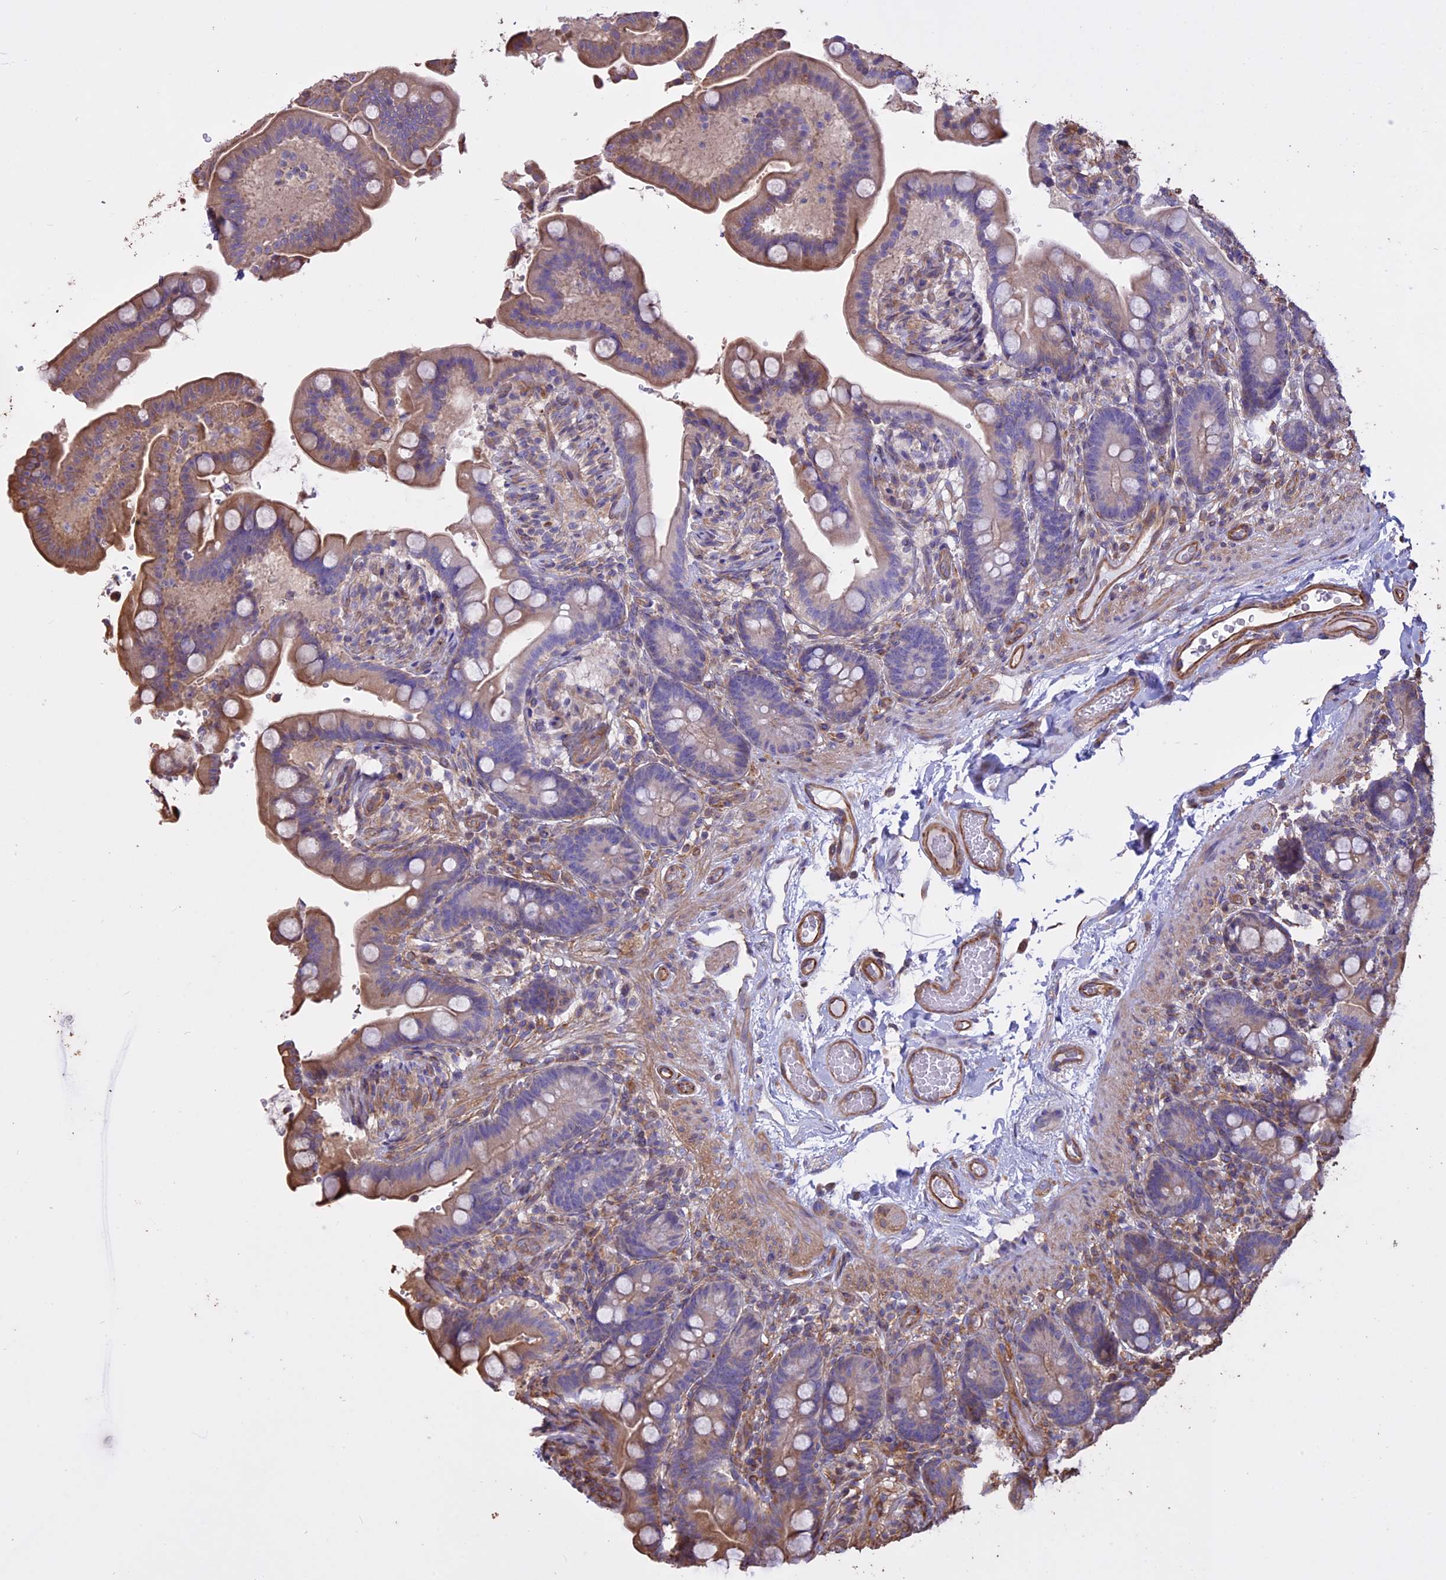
{"staining": {"intensity": "strong", "quantity": ">75%", "location": "cytoplasmic/membranous"}, "tissue": "colon", "cell_type": "Endothelial cells", "image_type": "normal", "snomed": [{"axis": "morphology", "description": "Normal tissue, NOS"}, {"axis": "topography", "description": "Smooth muscle"}, {"axis": "topography", "description": "Colon"}], "caption": "Strong cytoplasmic/membranous protein staining is appreciated in about >75% of endothelial cells in colon. The staining was performed using DAB (3,3'-diaminobenzidine), with brown indicating positive protein expression. Nuclei are stained blue with hematoxylin.", "gene": "CCDC148", "patient": {"sex": "male", "age": 73}}